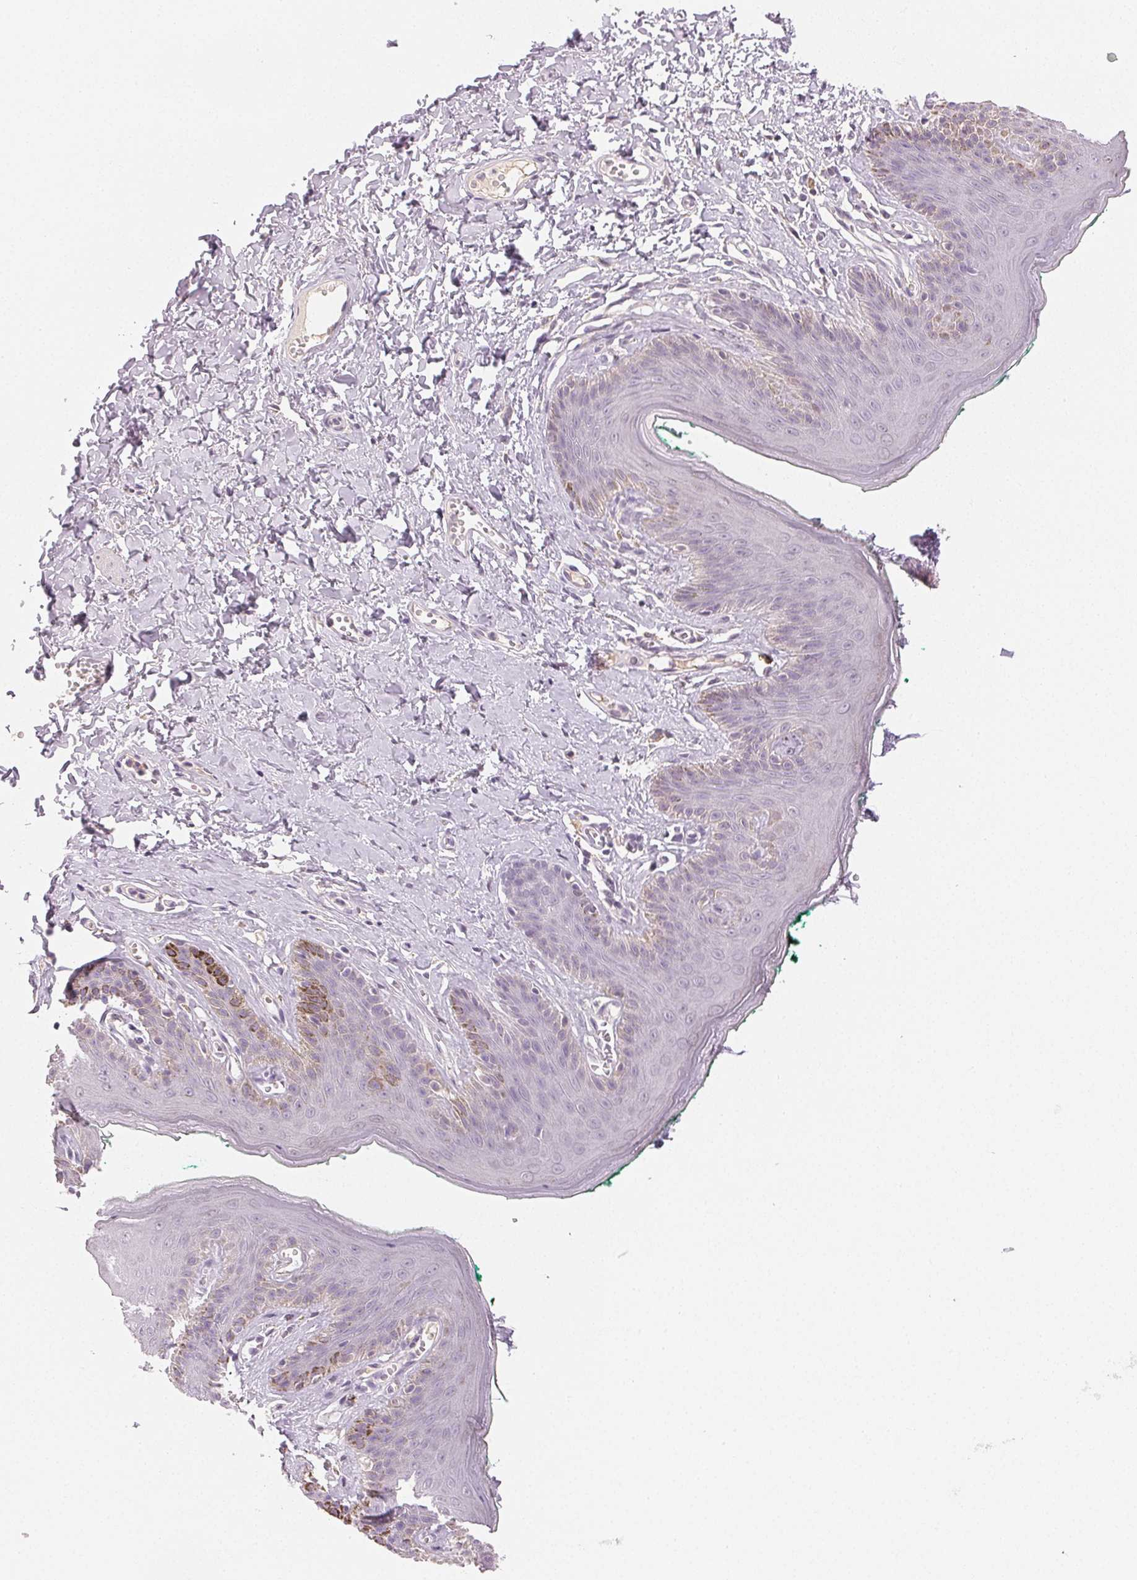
{"staining": {"intensity": "moderate", "quantity": "<25%", "location": "cytoplasmic/membranous"}, "tissue": "skin", "cell_type": "Epidermal cells", "image_type": "normal", "snomed": [{"axis": "morphology", "description": "Normal tissue, NOS"}, {"axis": "topography", "description": "Vulva"}, {"axis": "topography", "description": "Peripheral nerve tissue"}], "caption": "Protein staining by IHC exhibits moderate cytoplasmic/membranous positivity in about <25% of epidermal cells in benign skin.", "gene": "MAP1LC3A", "patient": {"sex": "female", "age": 66}}